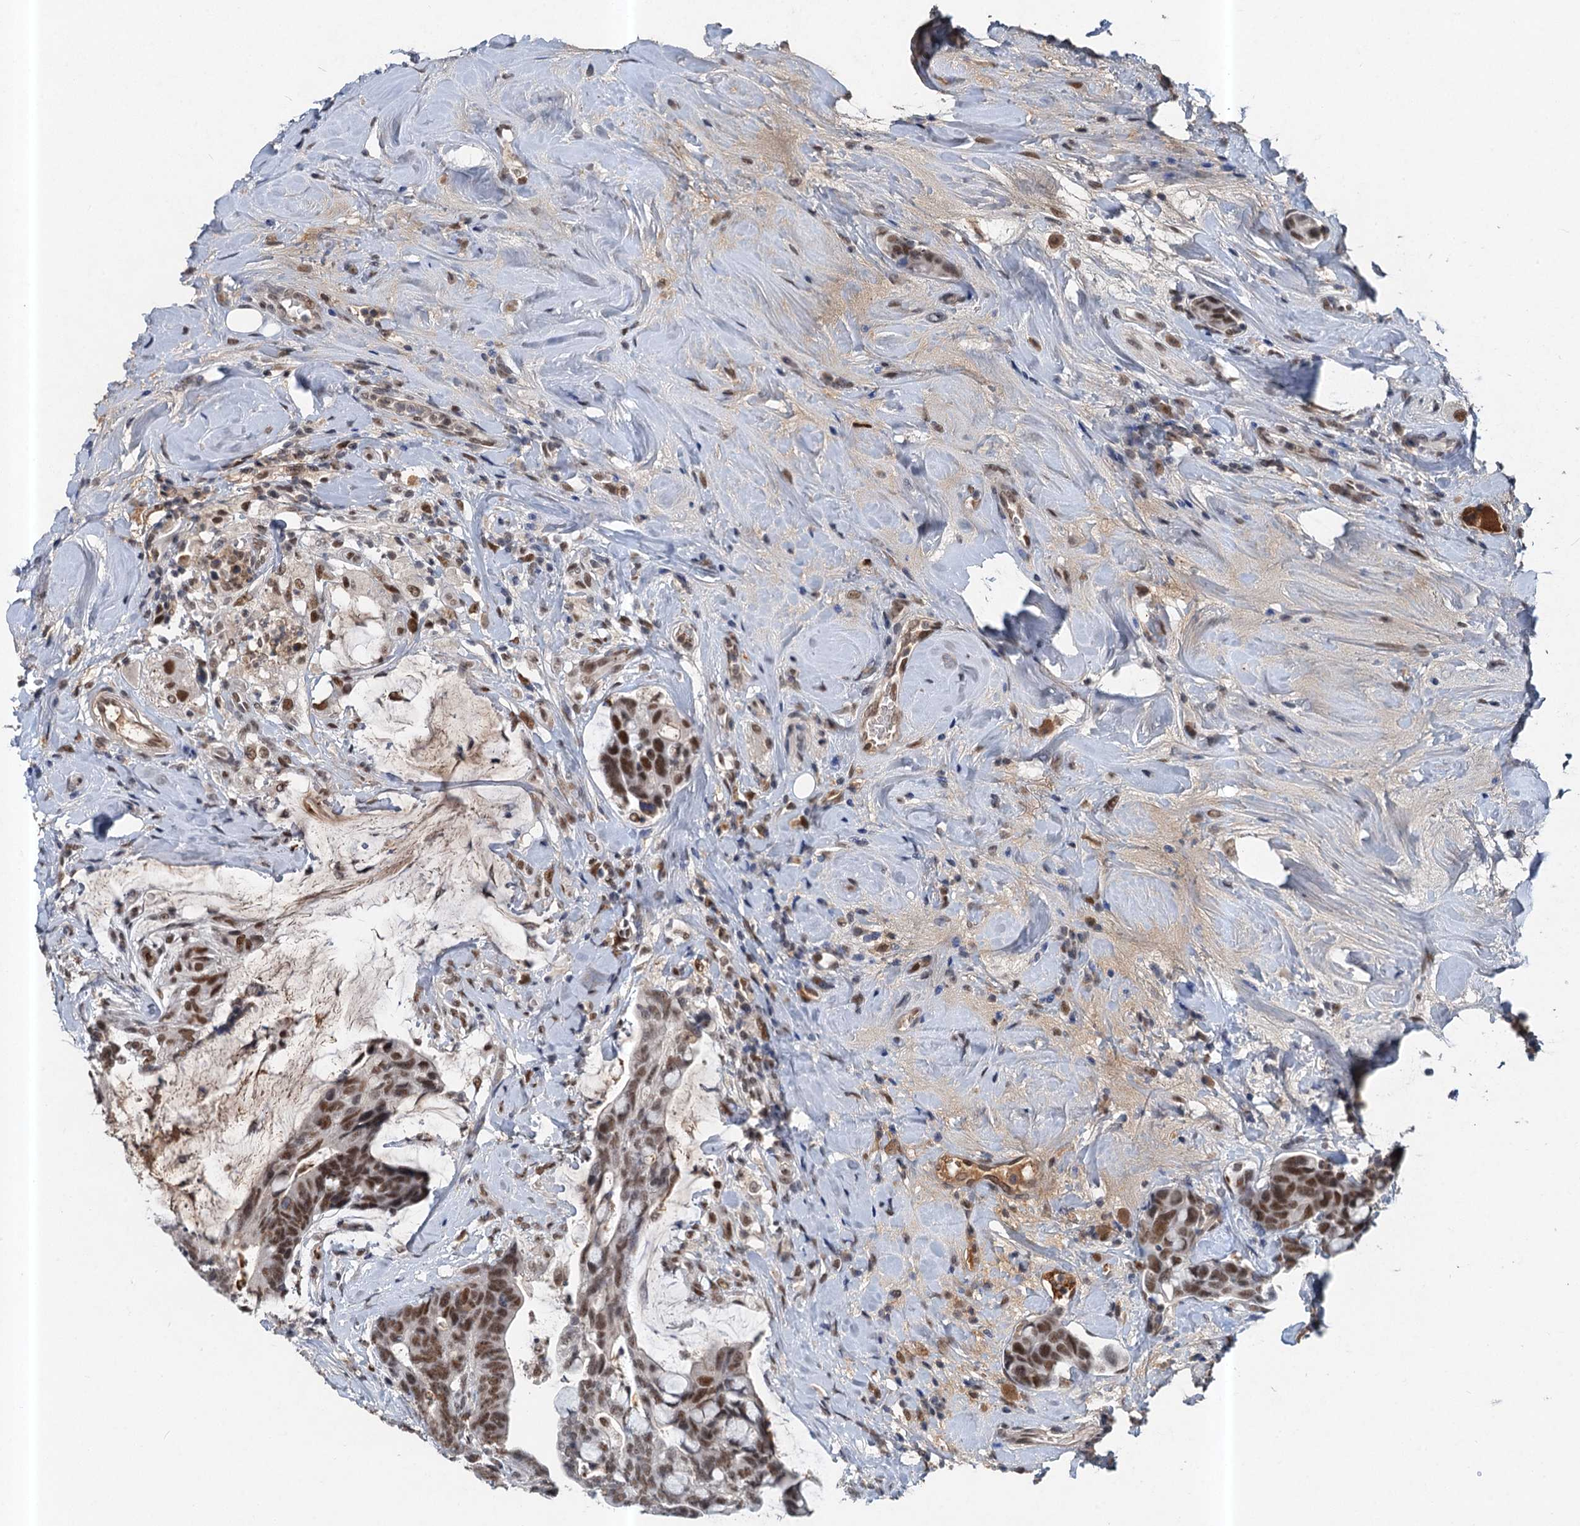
{"staining": {"intensity": "moderate", "quantity": ">75%", "location": "nuclear"}, "tissue": "colorectal cancer", "cell_type": "Tumor cells", "image_type": "cancer", "snomed": [{"axis": "morphology", "description": "Adenocarcinoma, NOS"}, {"axis": "topography", "description": "Colon"}], "caption": "A high-resolution histopathology image shows immunohistochemistry (IHC) staining of colorectal adenocarcinoma, which demonstrates moderate nuclear positivity in approximately >75% of tumor cells.", "gene": "CSTF3", "patient": {"sex": "female", "age": 82}}